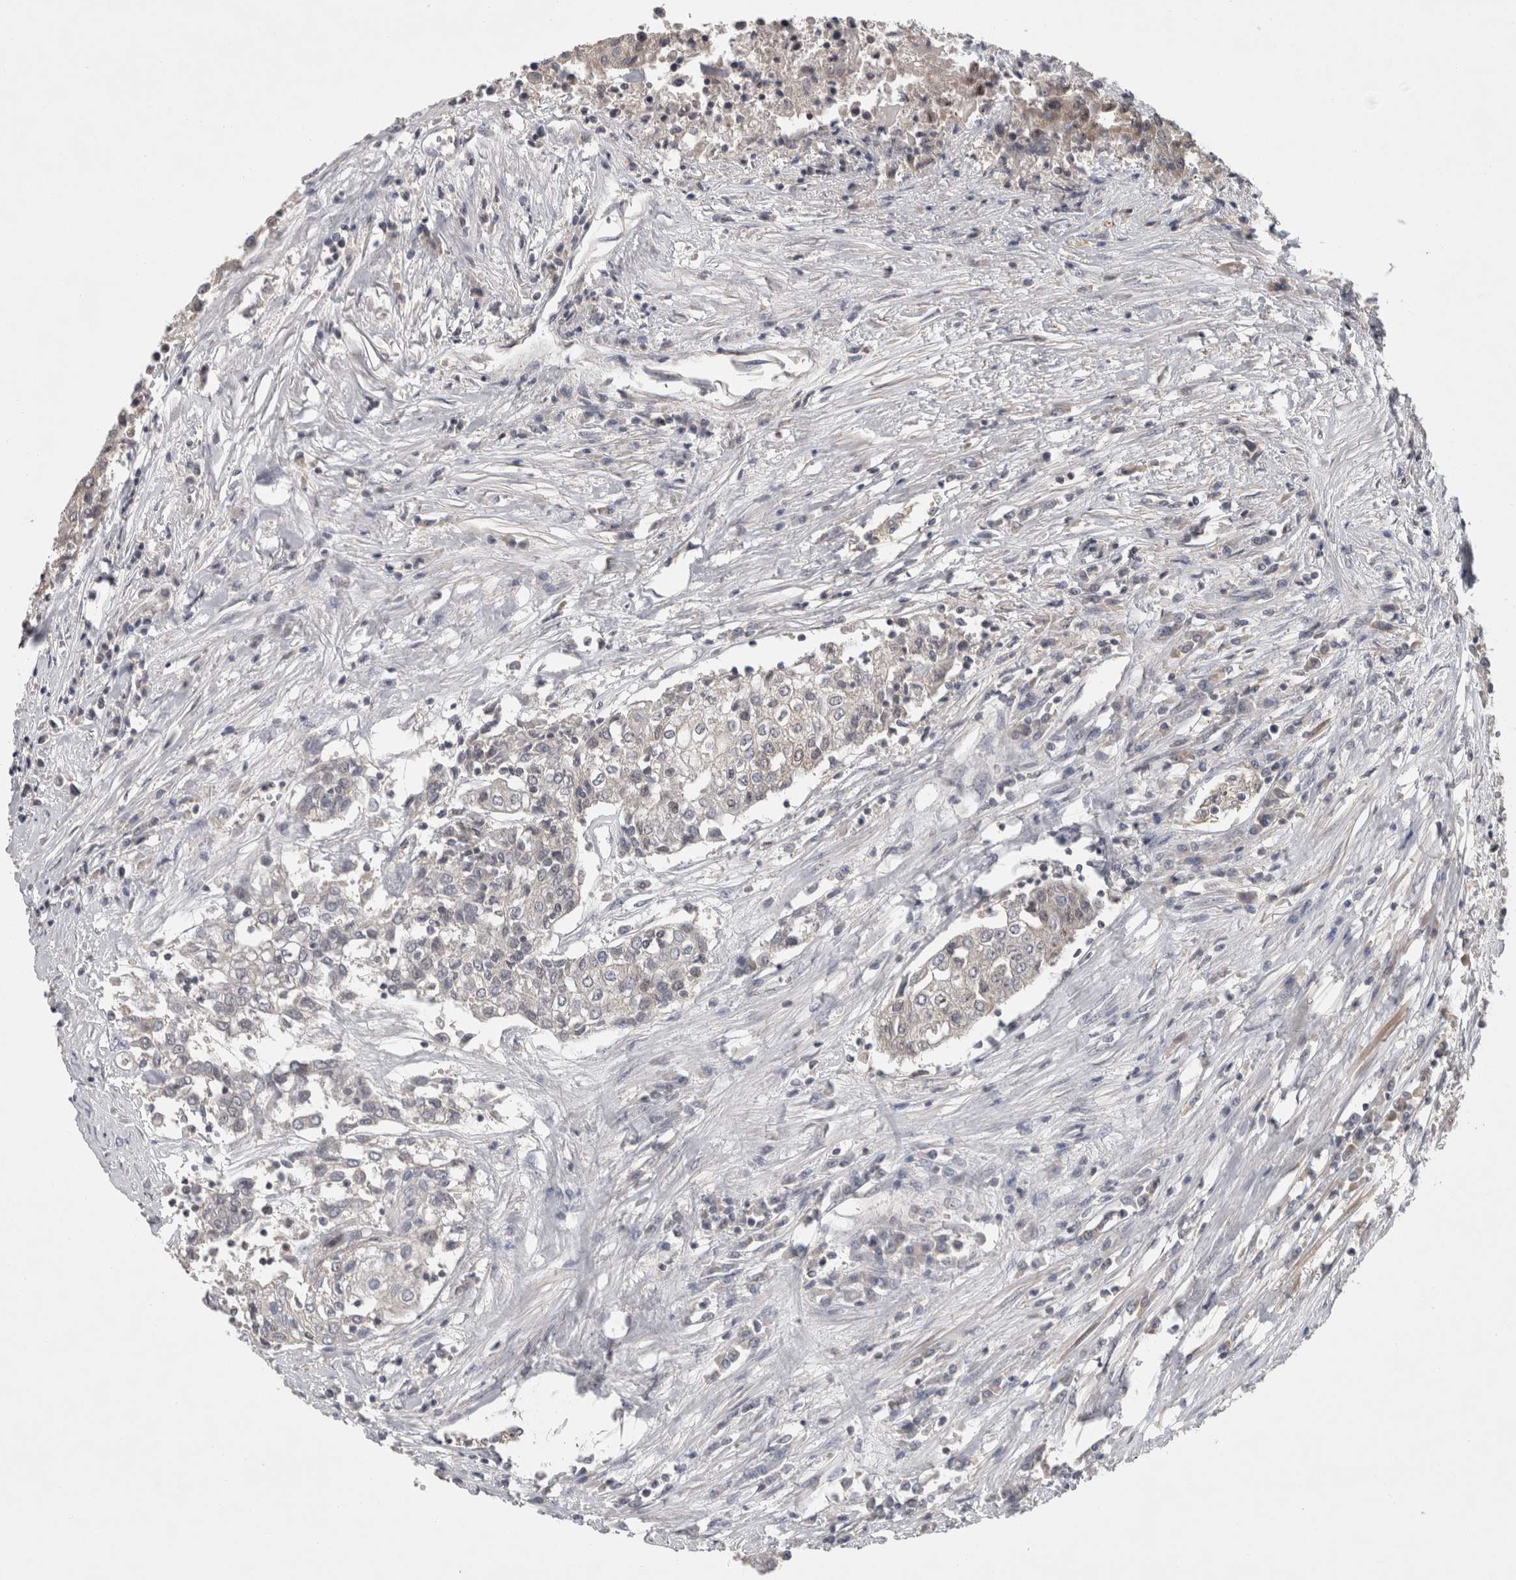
{"staining": {"intensity": "weak", "quantity": "<25%", "location": "cytoplasmic/membranous,nuclear"}, "tissue": "urothelial cancer", "cell_type": "Tumor cells", "image_type": "cancer", "snomed": [{"axis": "morphology", "description": "Urothelial carcinoma, High grade"}, {"axis": "topography", "description": "Urinary bladder"}], "caption": "Immunohistochemical staining of urothelial cancer reveals no significant staining in tumor cells. The staining is performed using DAB (3,3'-diaminobenzidine) brown chromogen with nuclei counter-stained in using hematoxylin.", "gene": "RBM28", "patient": {"sex": "female", "age": 85}}